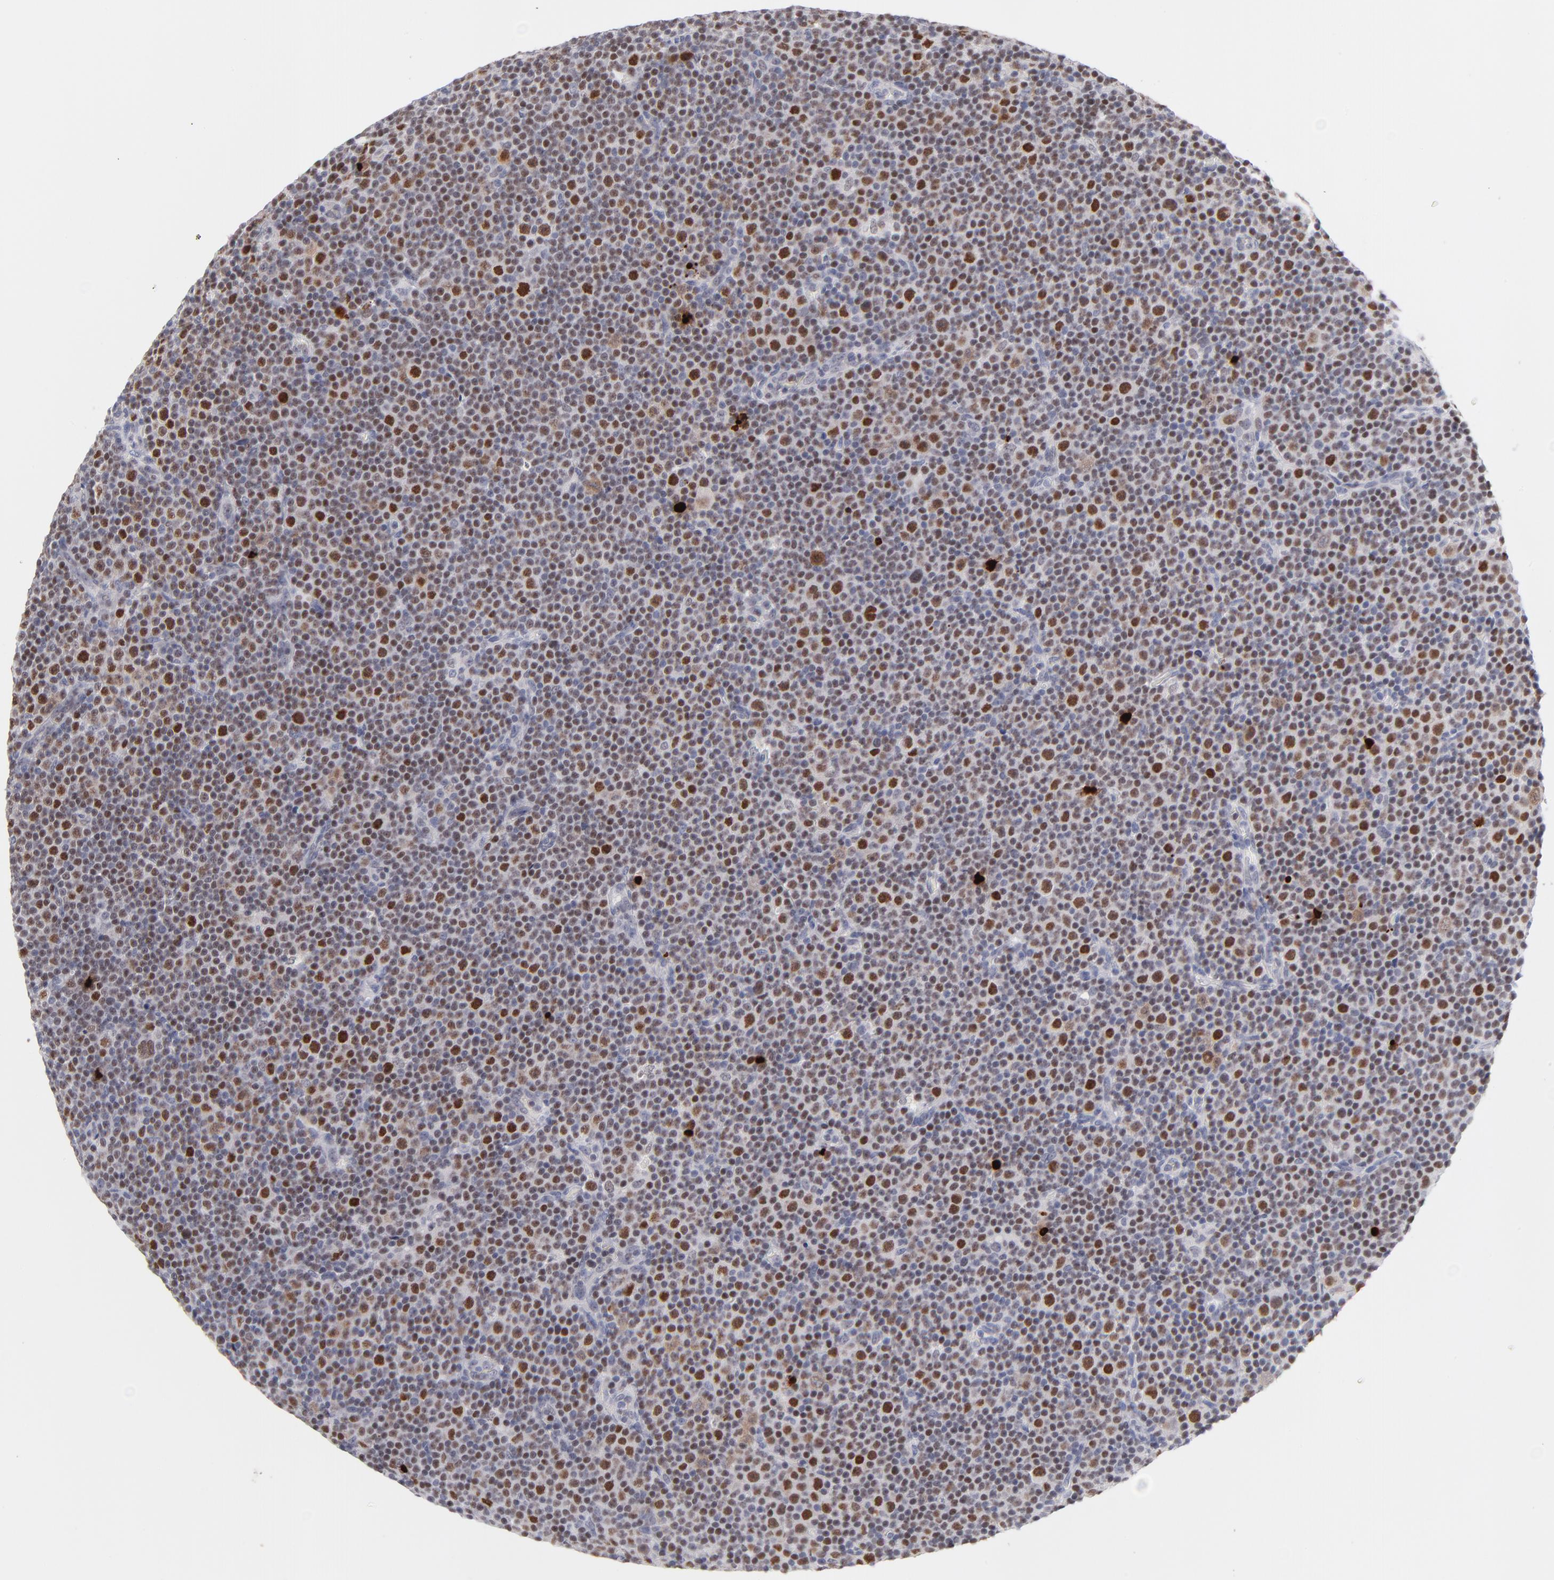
{"staining": {"intensity": "moderate", "quantity": "25%-75%", "location": "nuclear"}, "tissue": "lymphoma", "cell_type": "Tumor cells", "image_type": "cancer", "snomed": [{"axis": "morphology", "description": "Malignant lymphoma, non-Hodgkin's type, Low grade"}, {"axis": "topography", "description": "Lymph node"}], "caption": "Immunohistochemistry (IHC) of low-grade malignant lymphoma, non-Hodgkin's type displays medium levels of moderate nuclear expression in about 25%-75% of tumor cells.", "gene": "PARP1", "patient": {"sex": "female", "age": 67}}